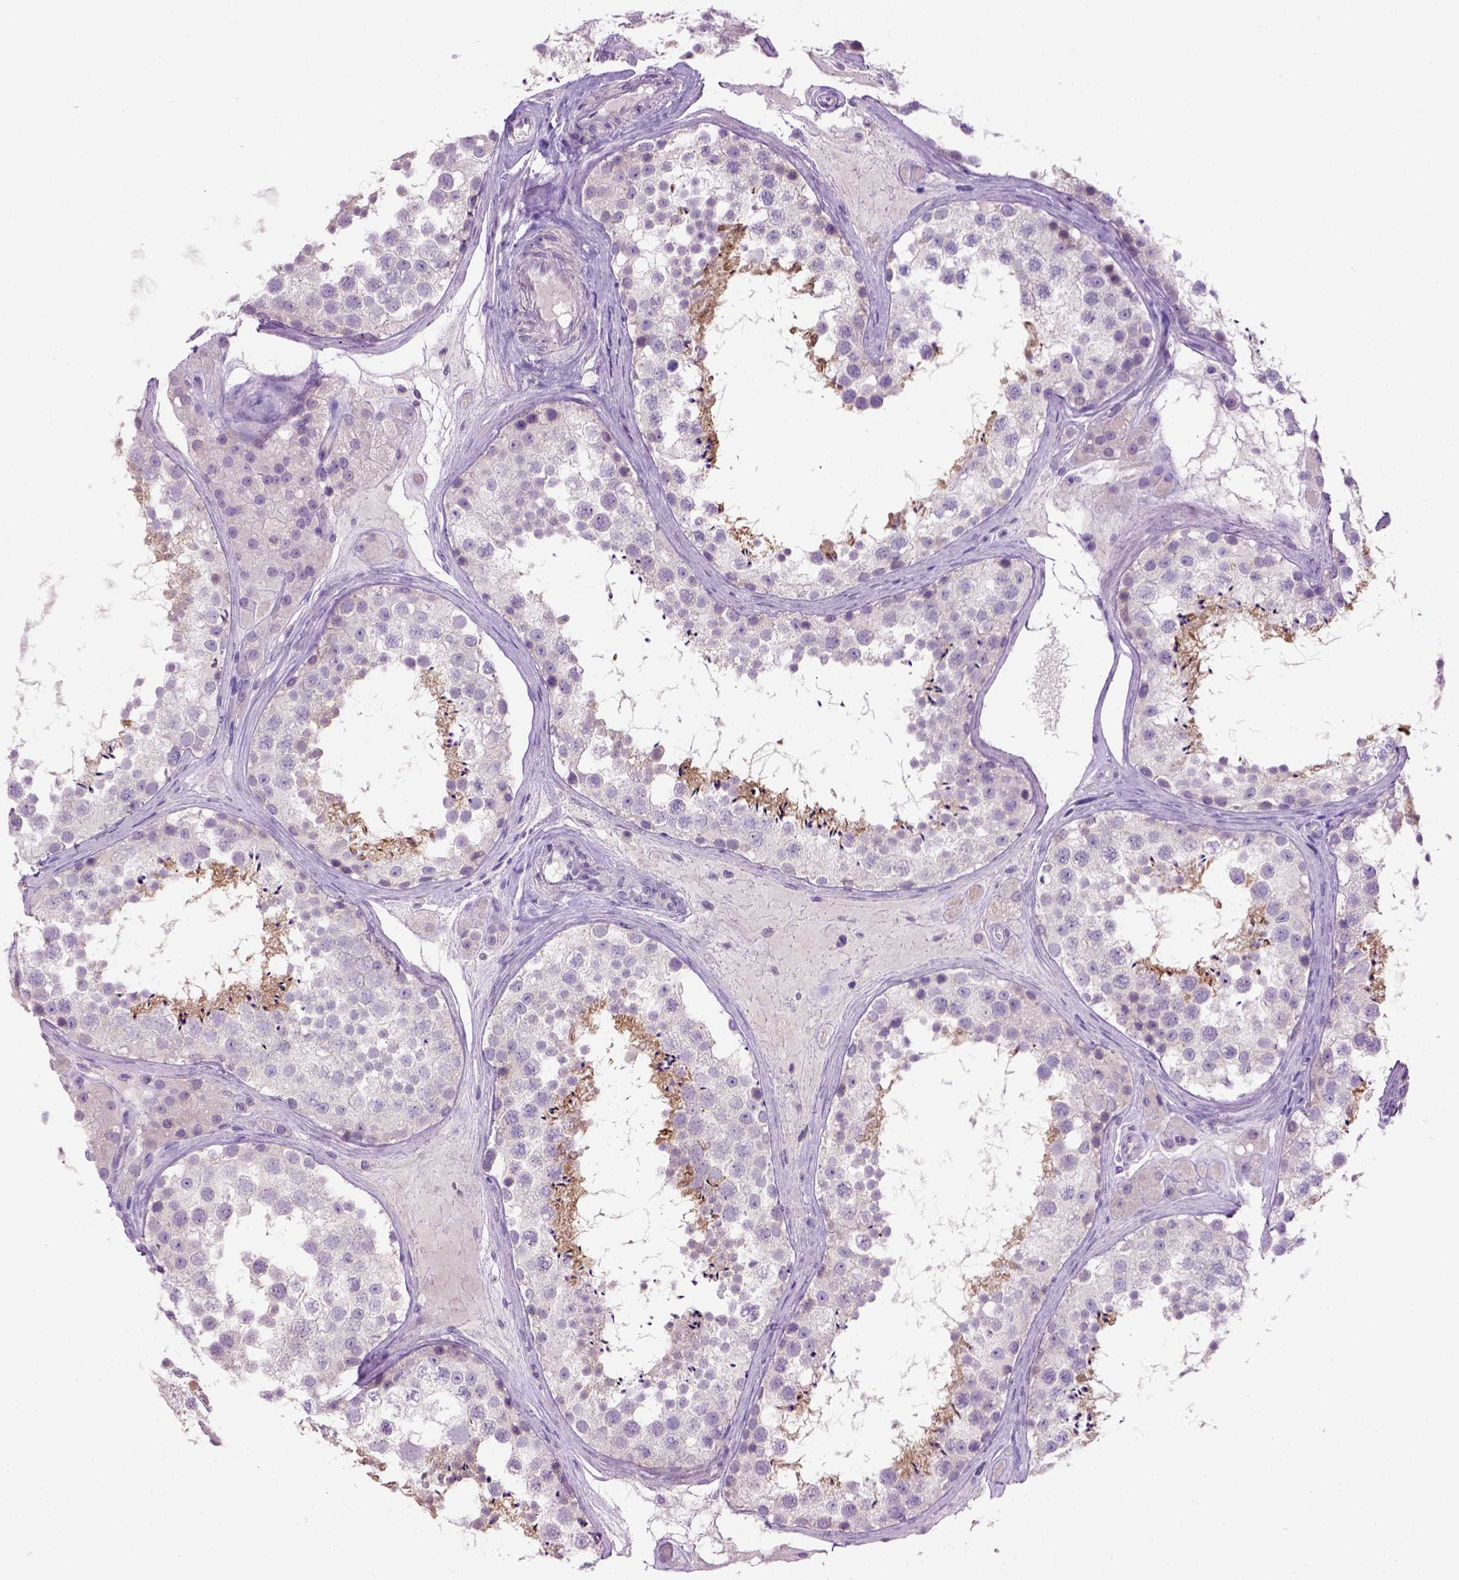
{"staining": {"intensity": "moderate", "quantity": "<25%", "location": "cytoplasmic/membranous"}, "tissue": "testis", "cell_type": "Cells in seminiferous ducts", "image_type": "normal", "snomed": [{"axis": "morphology", "description": "Normal tissue, NOS"}, {"axis": "topography", "description": "Testis"}], "caption": "IHC photomicrograph of normal human testis stained for a protein (brown), which shows low levels of moderate cytoplasmic/membranous positivity in approximately <25% of cells in seminiferous ducts.", "gene": "MAPT", "patient": {"sex": "male", "age": 41}}